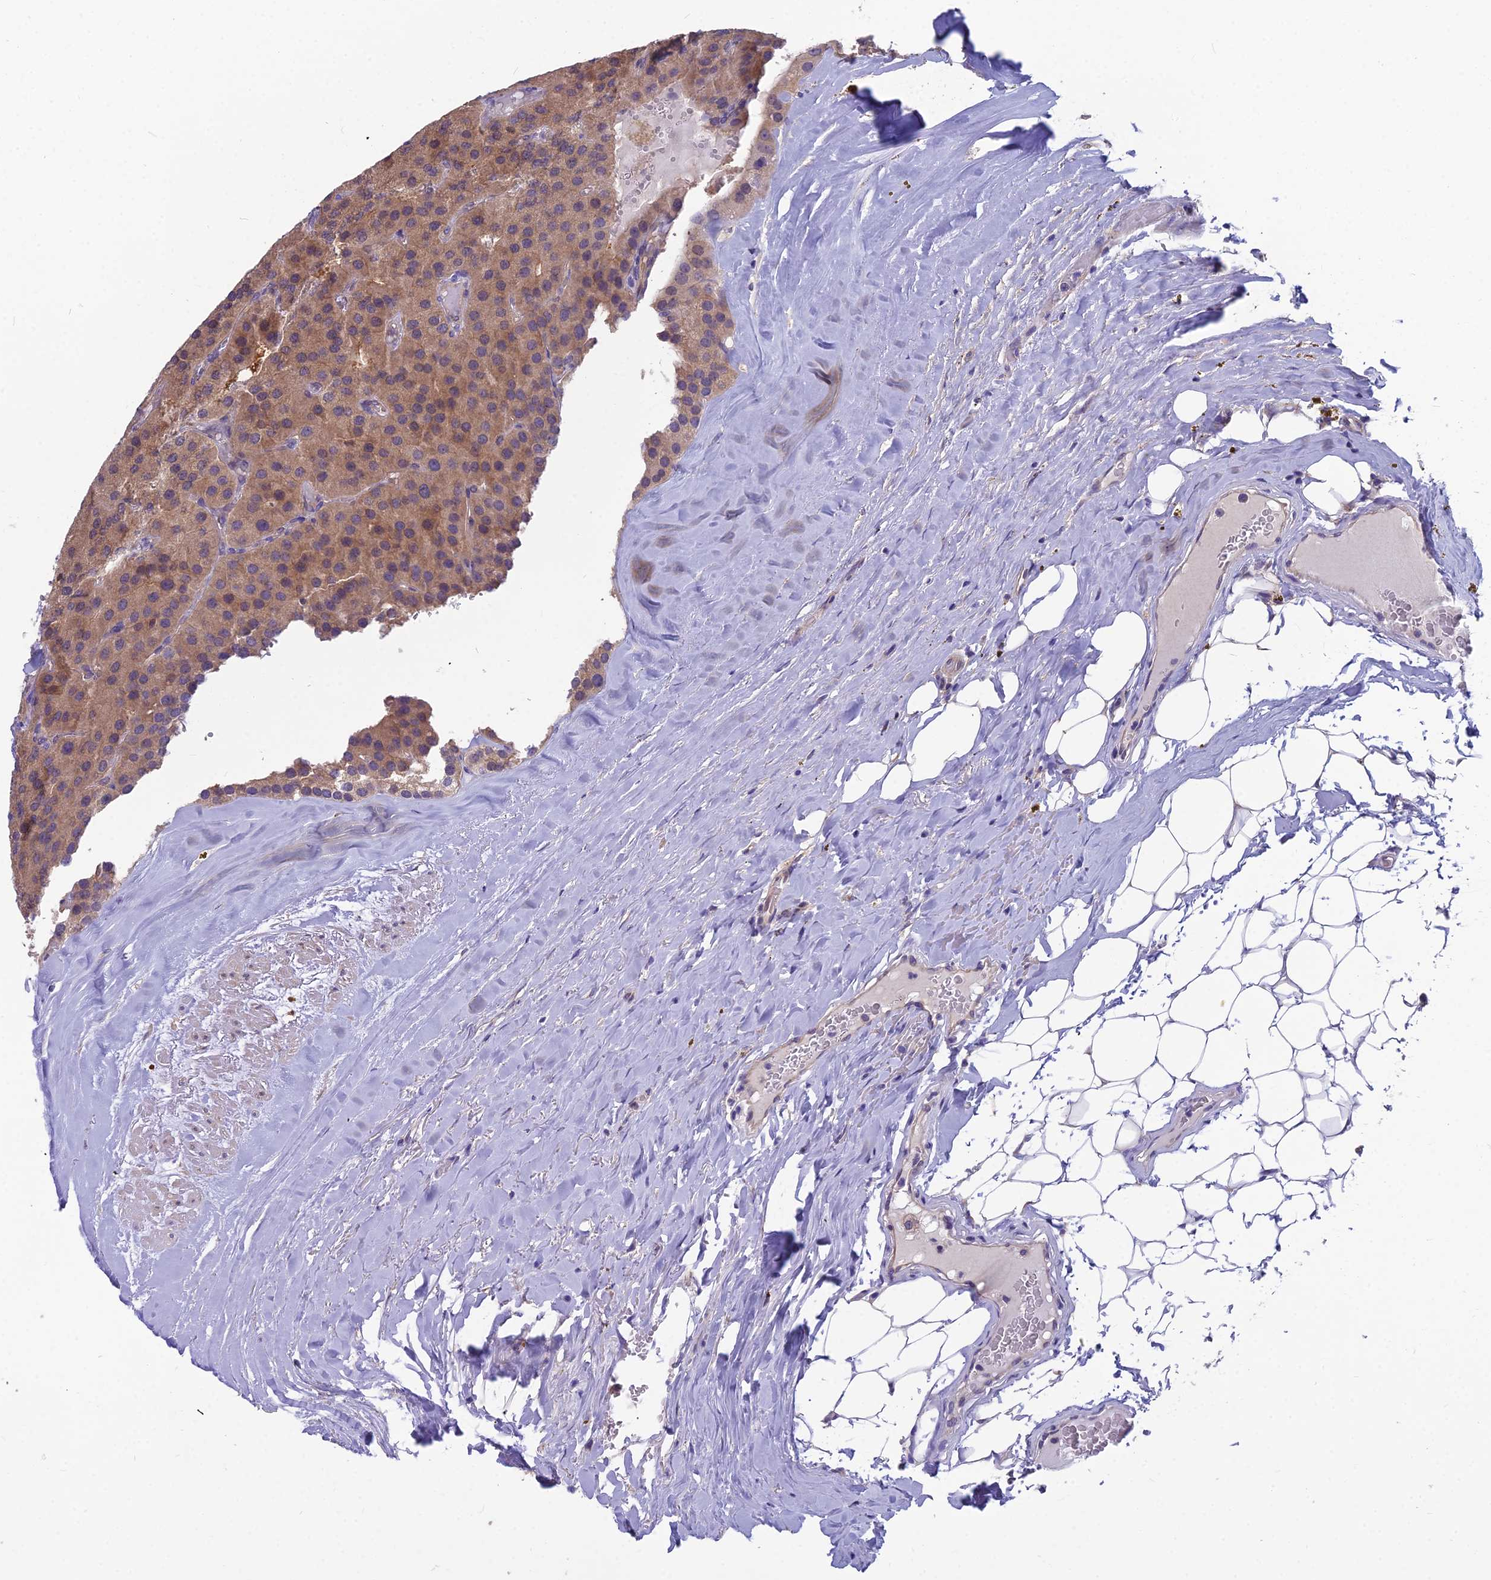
{"staining": {"intensity": "moderate", "quantity": ">75%", "location": "cytoplasmic/membranous"}, "tissue": "parathyroid gland", "cell_type": "Glandular cells", "image_type": "normal", "snomed": [{"axis": "morphology", "description": "Normal tissue, NOS"}, {"axis": "morphology", "description": "Adenoma, NOS"}, {"axis": "topography", "description": "Parathyroid gland"}], "caption": "A micrograph of parathyroid gland stained for a protein exhibits moderate cytoplasmic/membranous brown staining in glandular cells. (DAB = brown stain, brightfield microscopy at high magnification).", "gene": "MVD", "patient": {"sex": "female", "age": 86}}